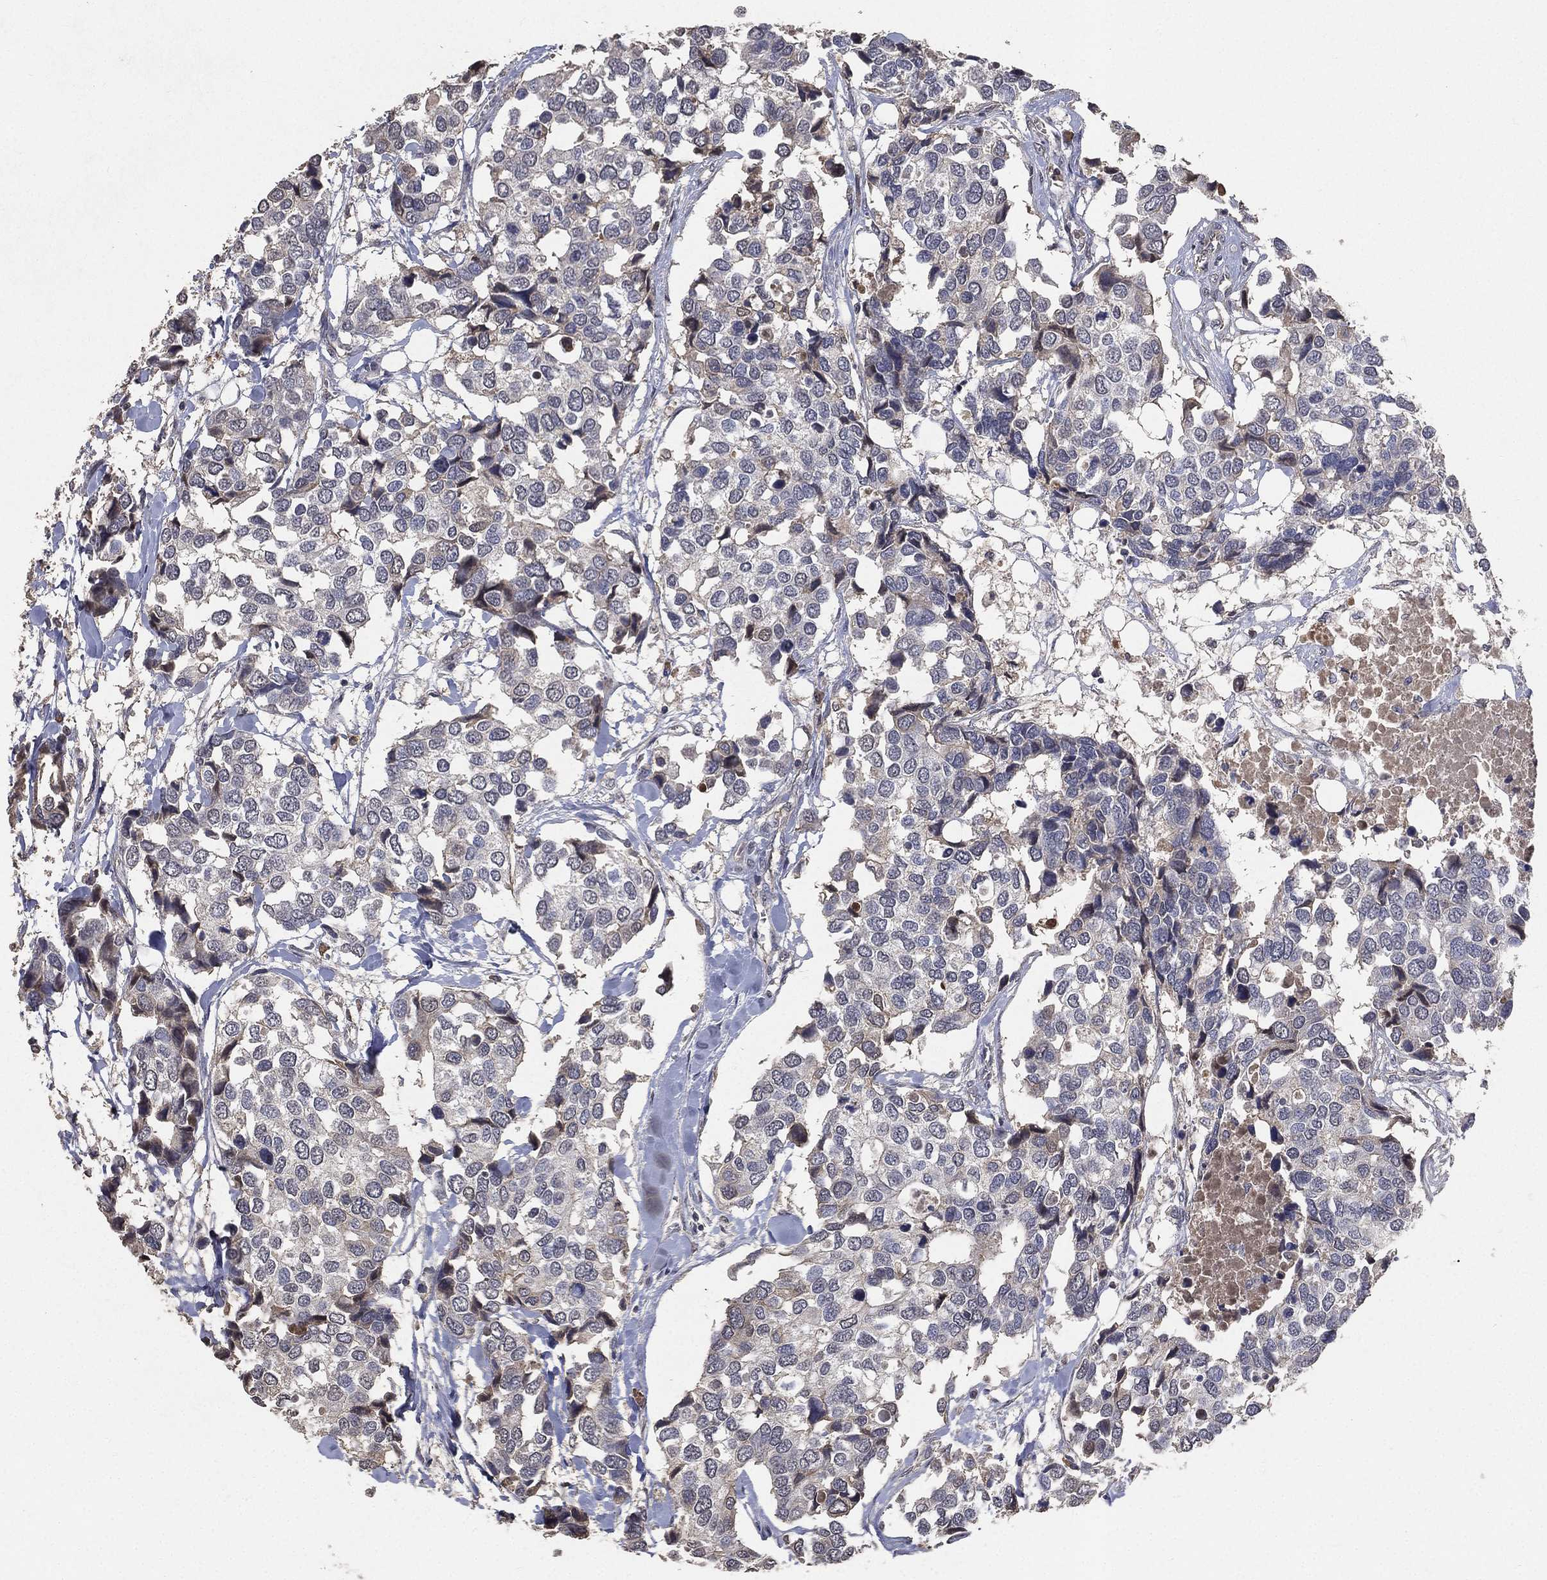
{"staining": {"intensity": "negative", "quantity": "none", "location": "none"}, "tissue": "breast cancer", "cell_type": "Tumor cells", "image_type": "cancer", "snomed": [{"axis": "morphology", "description": "Duct carcinoma"}, {"axis": "topography", "description": "Breast"}], "caption": "High power microscopy photomicrograph of an immunohistochemistry (IHC) image of breast infiltrating ductal carcinoma, revealing no significant staining in tumor cells.", "gene": "SNAP25", "patient": {"sex": "female", "age": 83}}